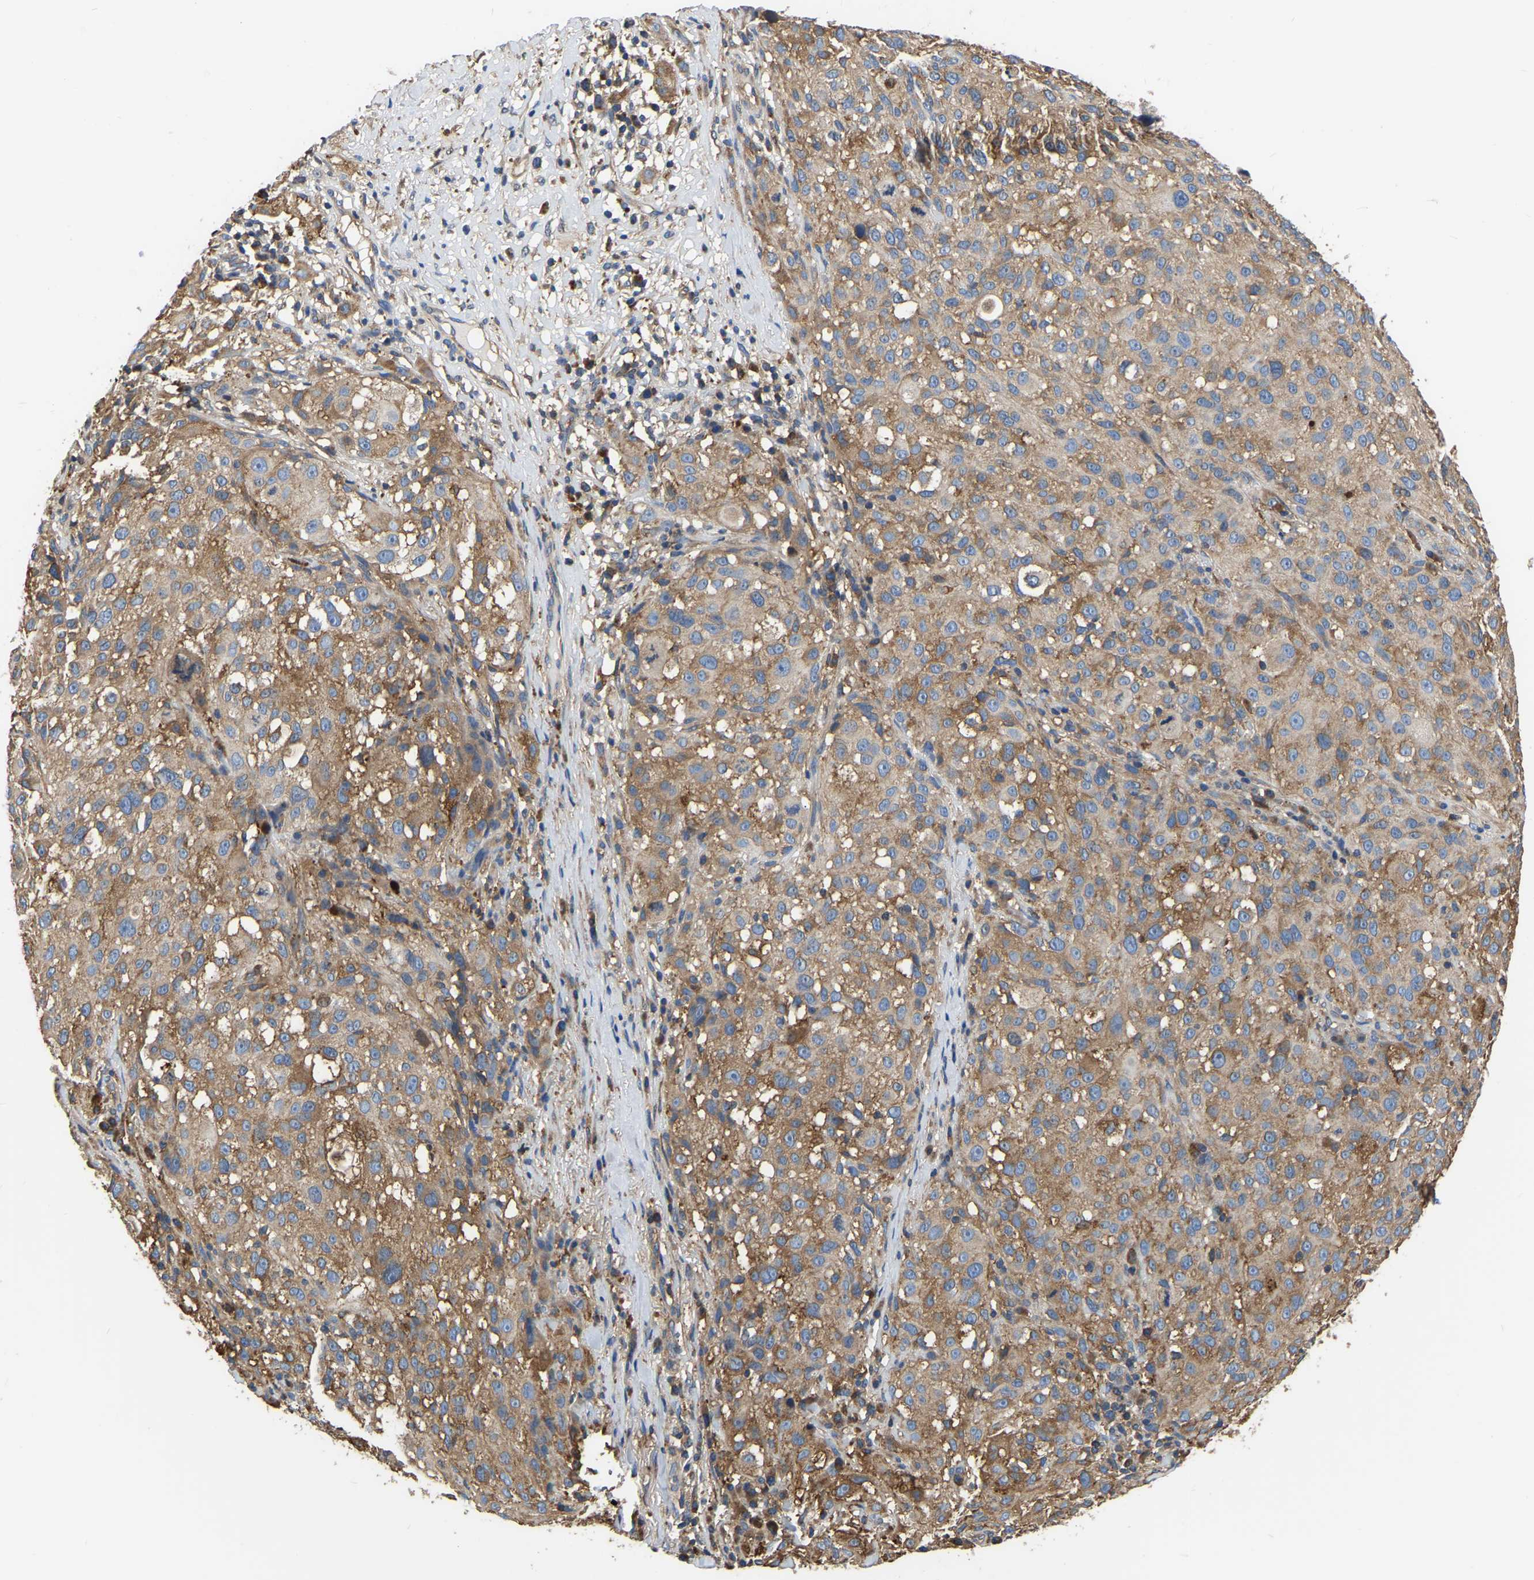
{"staining": {"intensity": "moderate", "quantity": ">75%", "location": "cytoplasmic/membranous"}, "tissue": "melanoma", "cell_type": "Tumor cells", "image_type": "cancer", "snomed": [{"axis": "morphology", "description": "Necrosis, NOS"}, {"axis": "morphology", "description": "Malignant melanoma, NOS"}, {"axis": "topography", "description": "Skin"}], "caption": "Immunohistochemistry (IHC) (DAB) staining of human melanoma displays moderate cytoplasmic/membranous protein staining in about >75% of tumor cells.", "gene": "GARS1", "patient": {"sex": "female", "age": 87}}